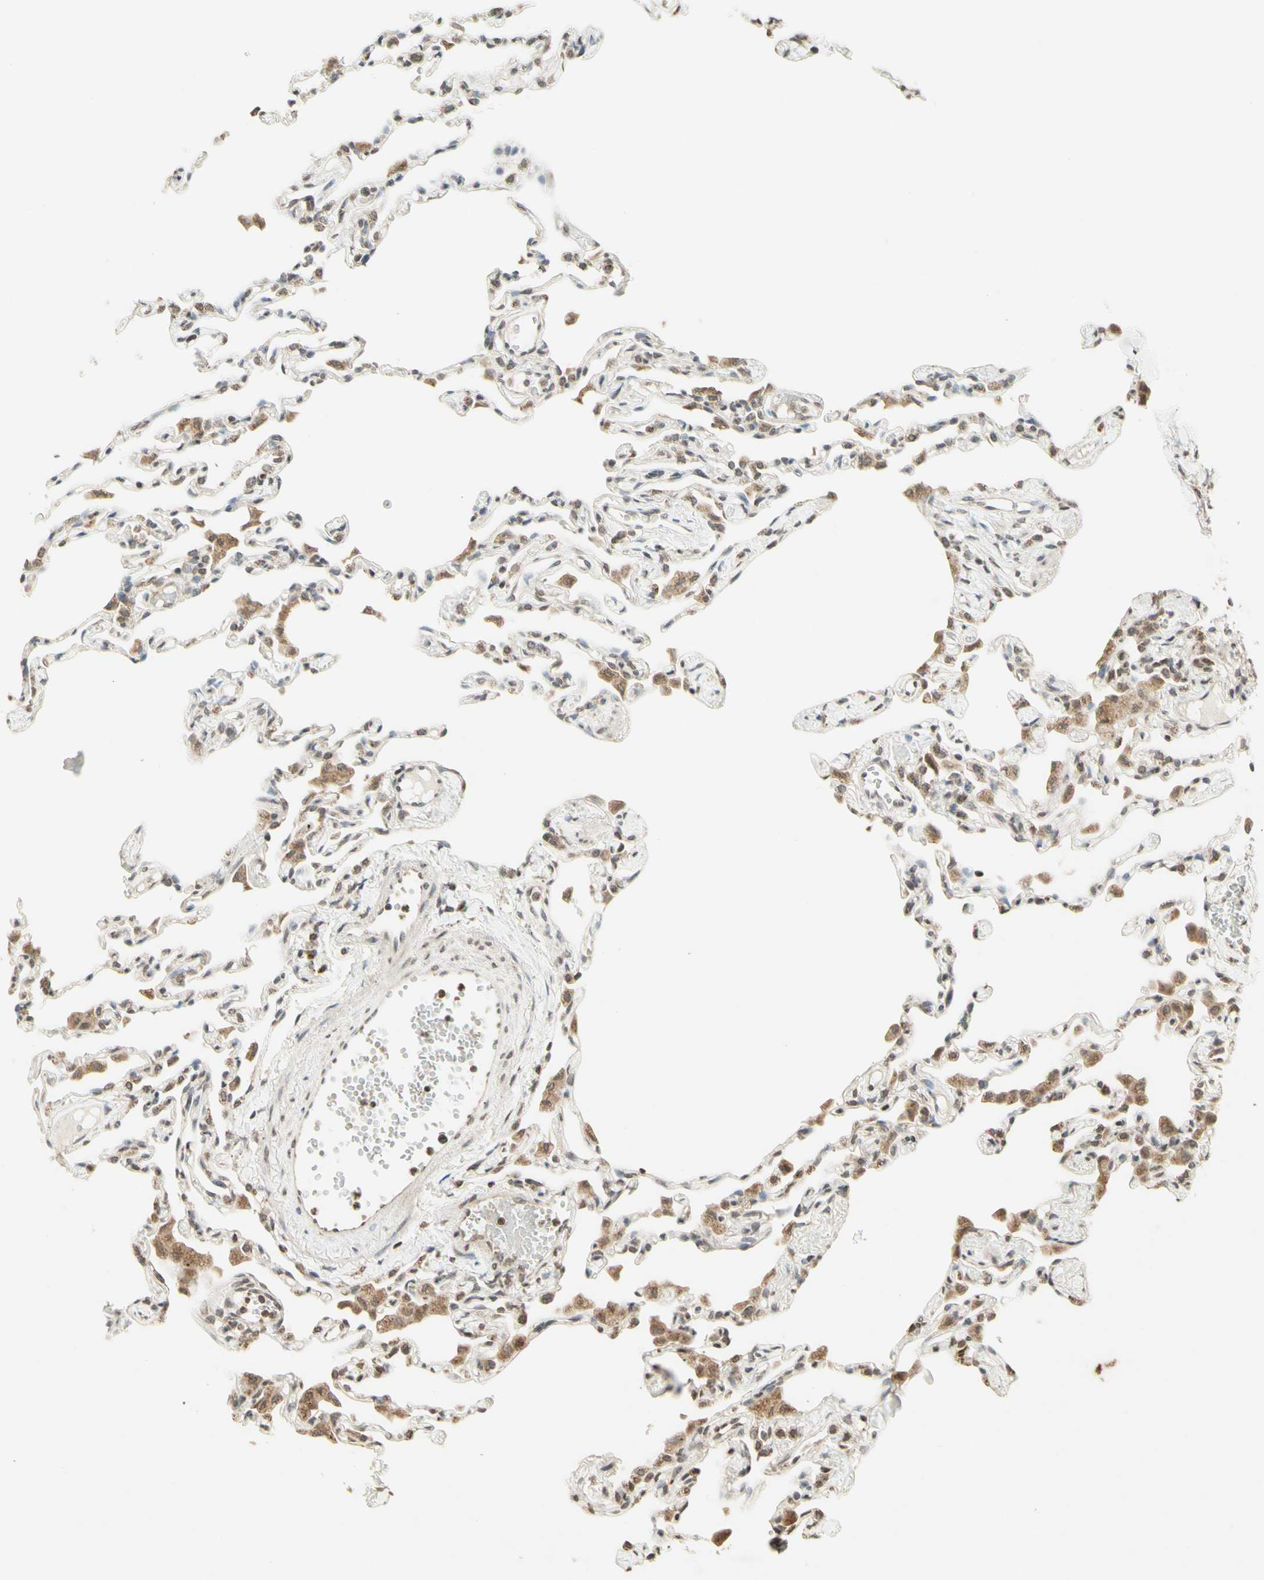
{"staining": {"intensity": "weak", "quantity": "<25%", "location": "cytoplasmic/membranous,nuclear"}, "tissue": "lung", "cell_type": "Alveolar cells", "image_type": "normal", "snomed": [{"axis": "morphology", "description": "Normal tissue, NOS"}, {"axis": "topography", "description": "Lung"}], "caption": "This histopathology image is of normal lung stained with IHC to label a protein in brown with the nuclei are counter-stained blue. There is no positivity in alveolar cells. Brightfield microscopy of immunohistochemistry stained with DAB (brown) and hematoxylin (blue), captured at high magnification.", "gene": "CCNI", "patient": {"sex": "female", "age": 49}}